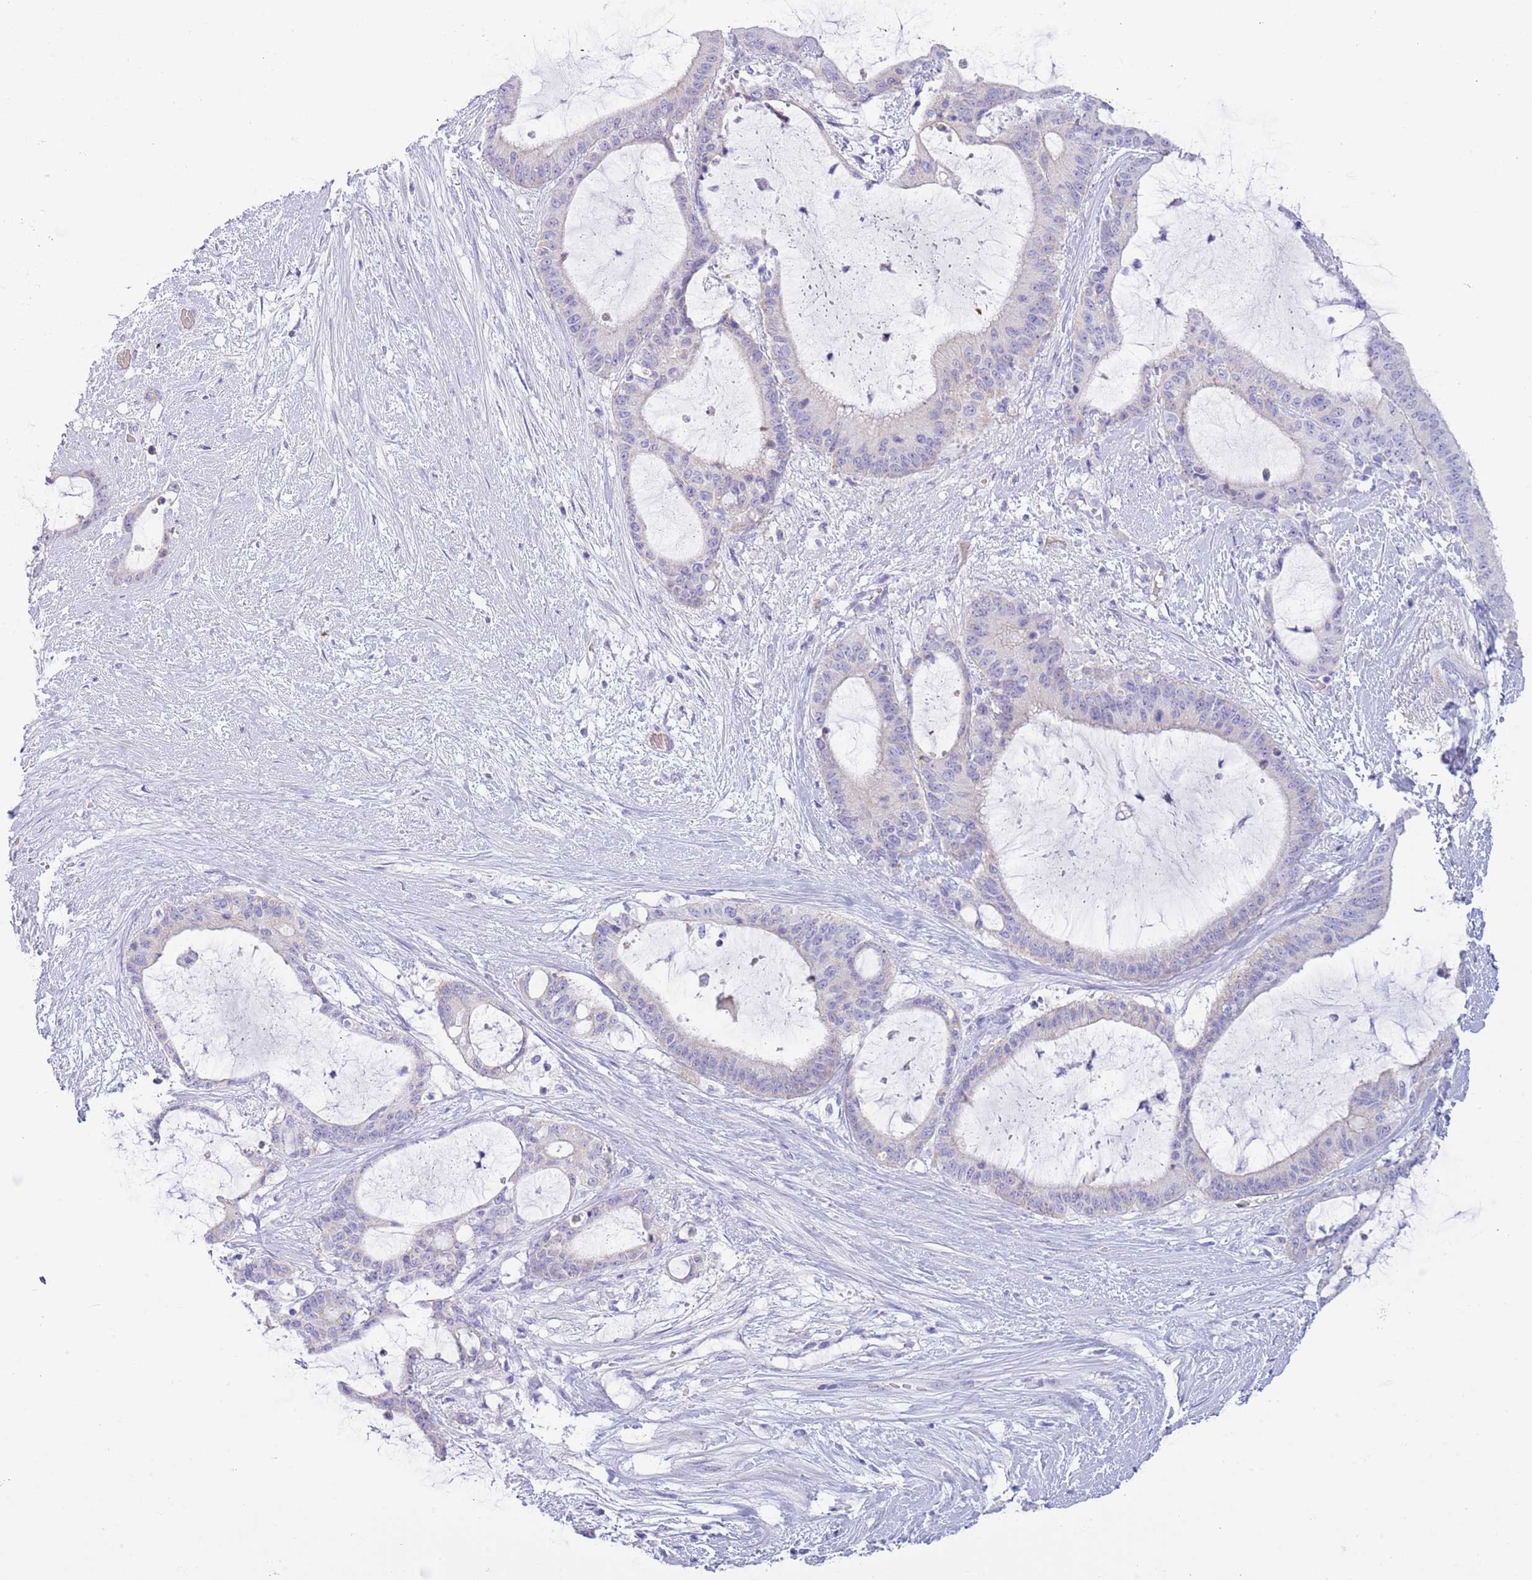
{"staining": {"intensity": "negative", "quantity": "none", "location": "none"}, "tissue": "liver cancer", "cell_type": "Tumor cells", "image_type": "cancer", "snomed": [{"axis": "morphology", "description": "Normal tissue, NOS"}, {"axis": "morphology", "description": "Cholangiocarcinoma"}, {"axis": "topography", "description": "Liver"}, {"axis": "topography", "description": "Peripheral nerve tissue"}], "caption": "DAB immunohistochemical staining of human cholangiocarcinoma (liver) shows no significant positivity in tumor cells.", "gene": "ACR", "patient": {"sex": "female", "age": 73}}